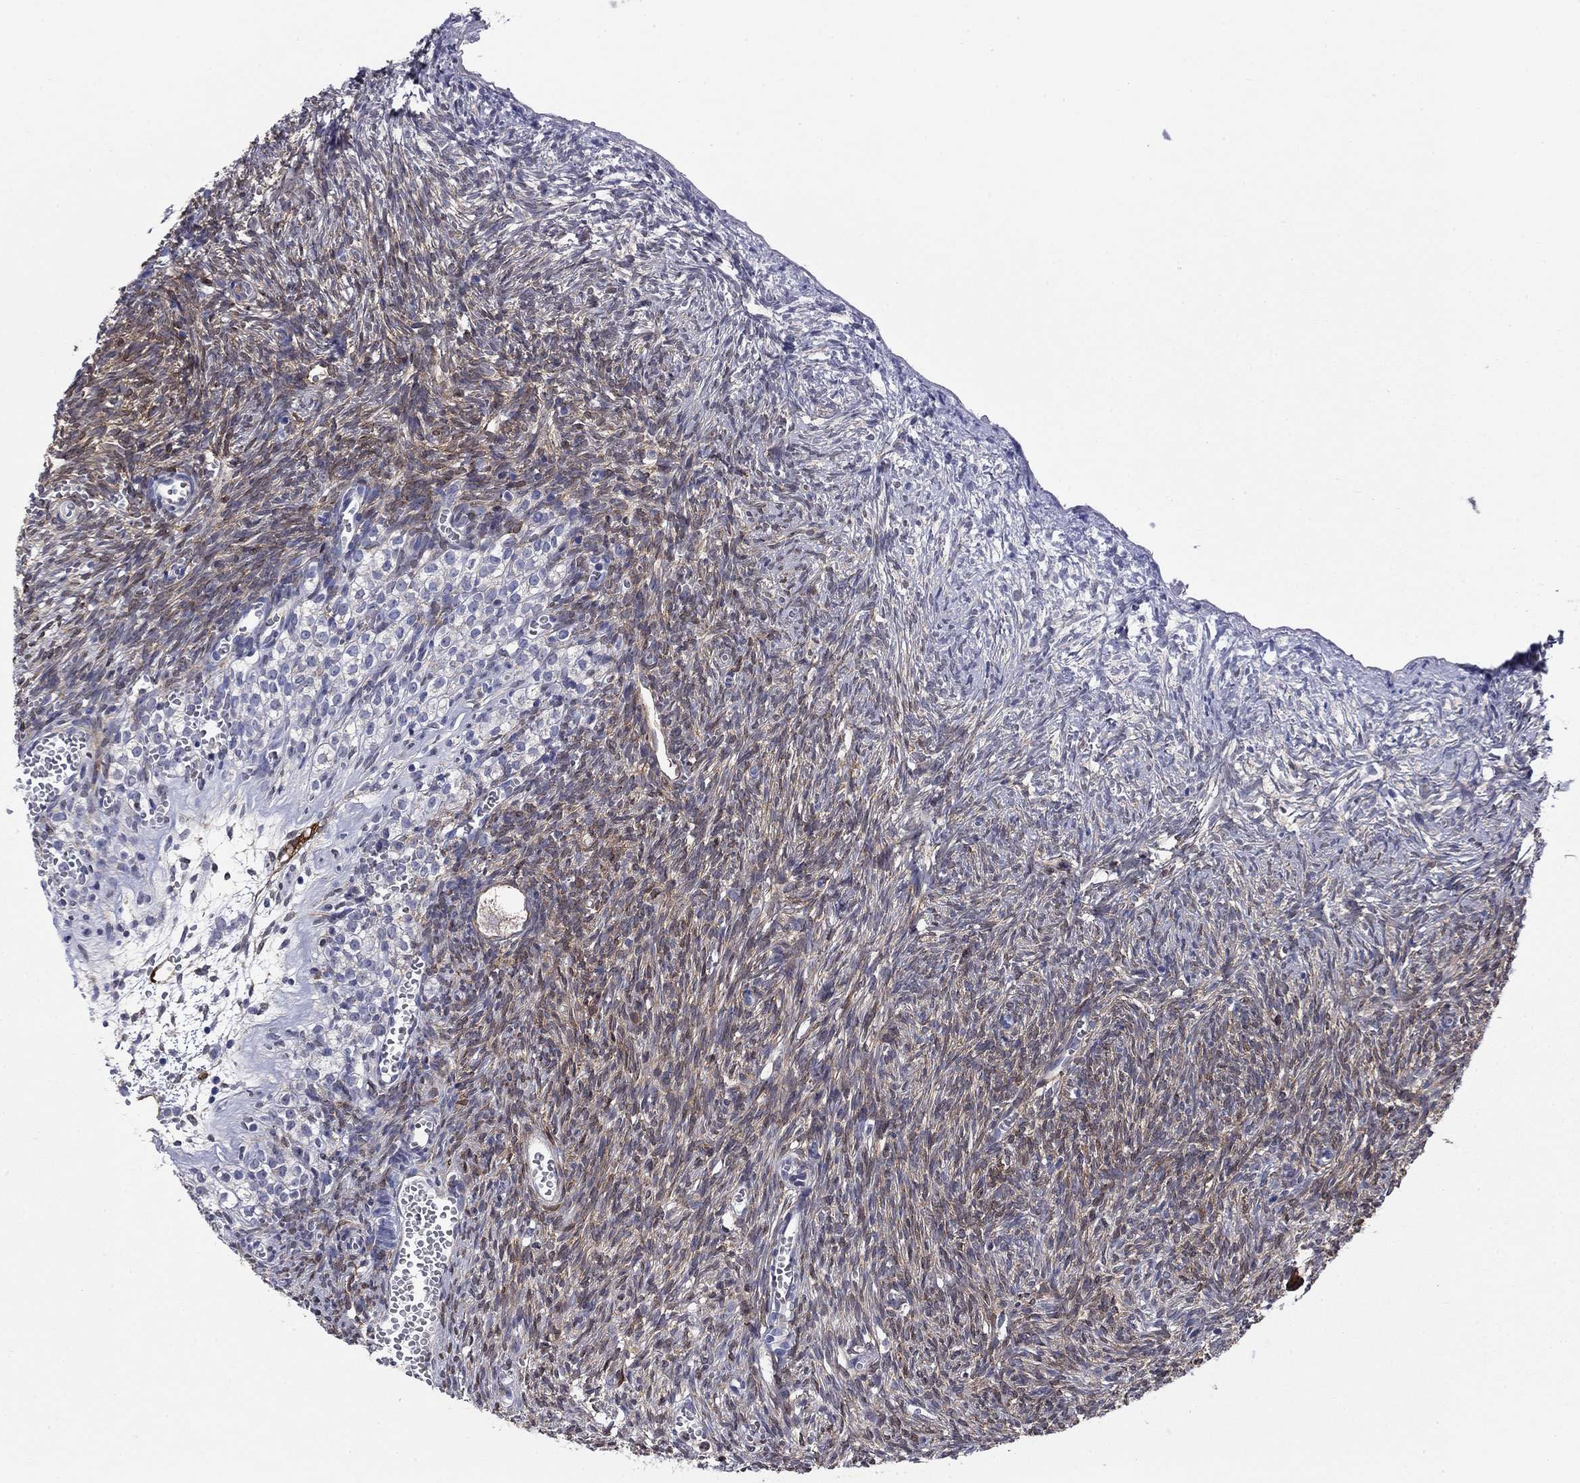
{"staining": {"intensity": "negative", "quantity": "none", "location": "none"}, "tissue": "ovary", "cell_type": "Follicle cells", "image_type": "normal", "snomed": [{"axis": "morphology", "description": "Normal tissue, NOS"}, {"axis": "topography", "description": "Ovary"}], "caption": "IHC of unremarkable human ovary reveals no positivity in follicle cells.", "gene": "STMN1", "patient": {"sex": "female", "age": 43}}